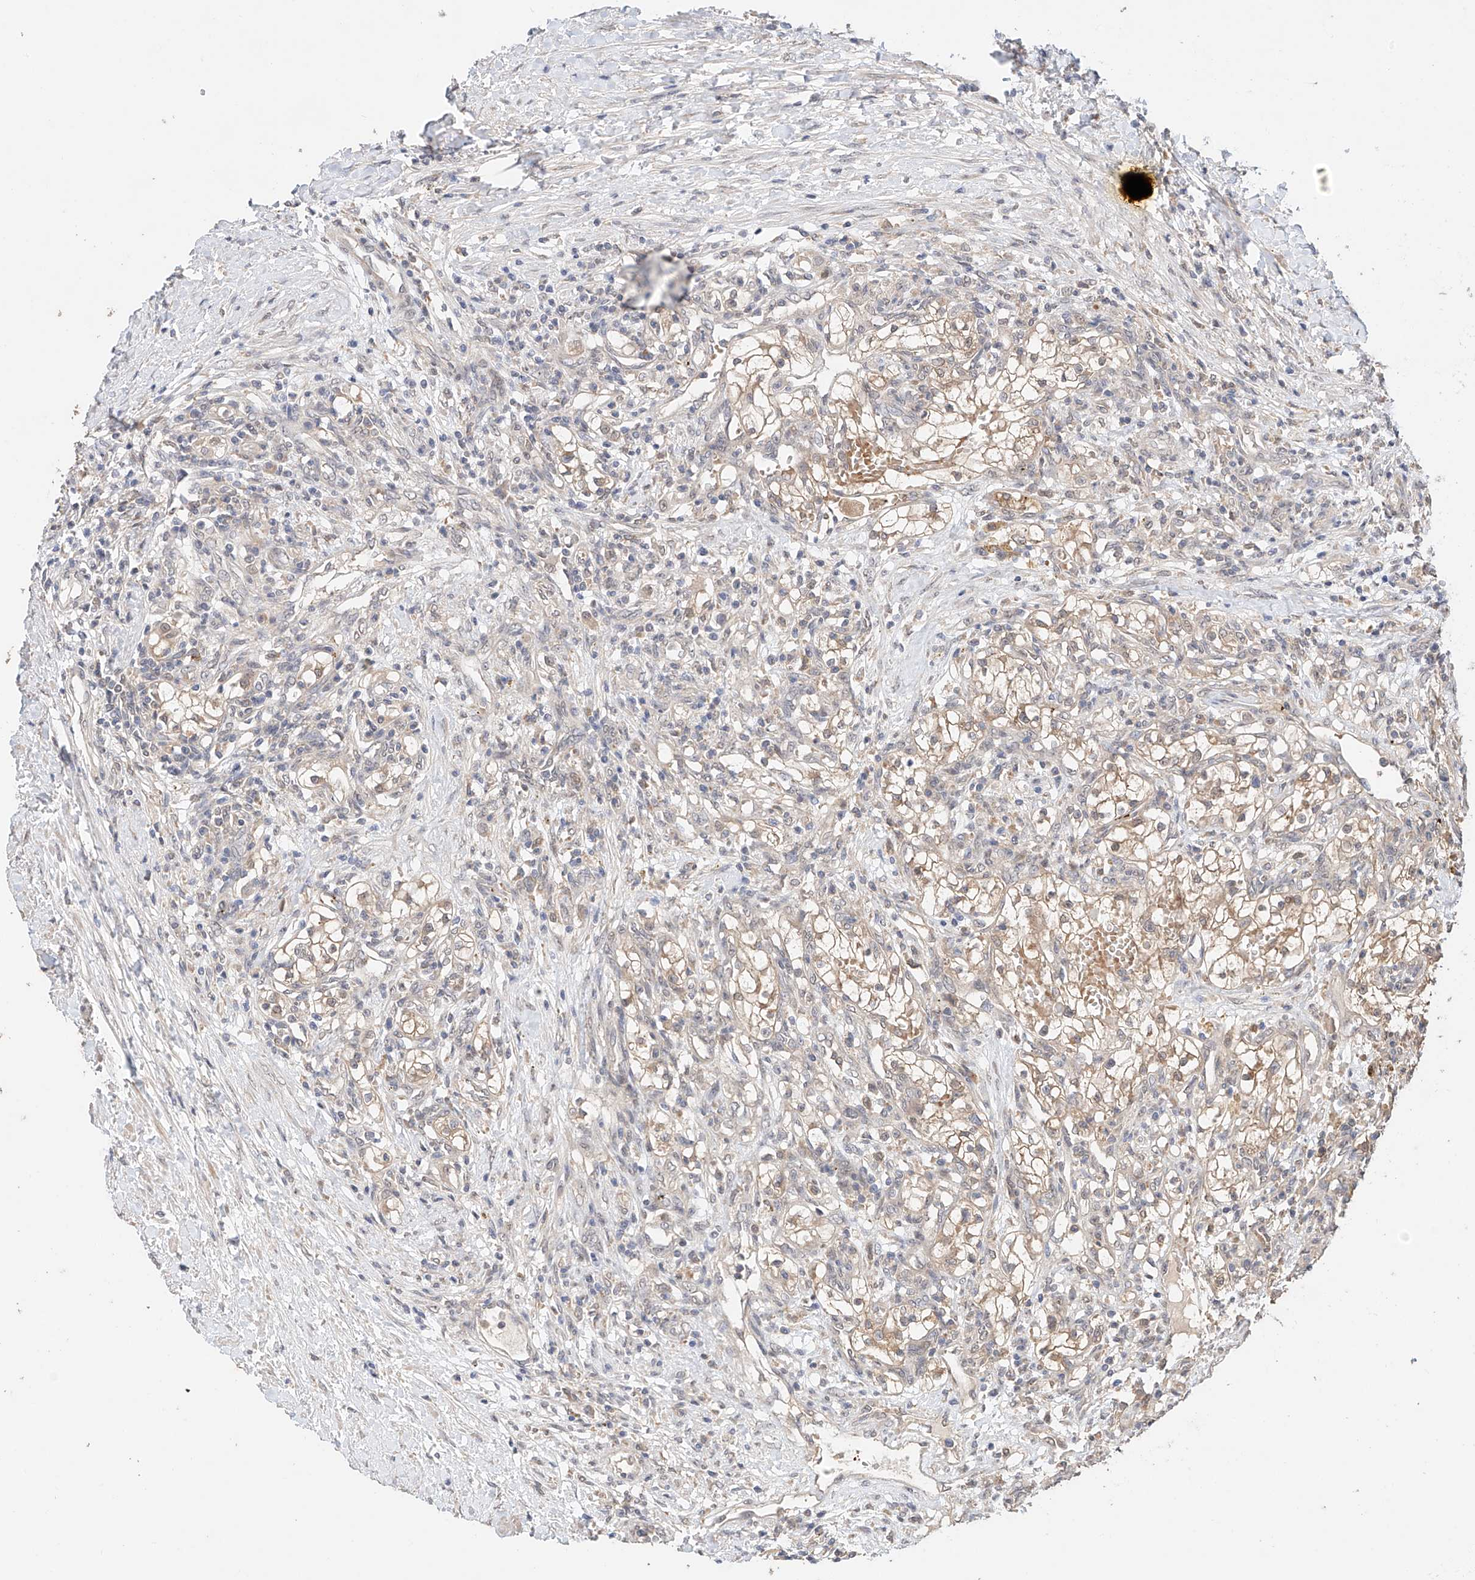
{"staining": {"intensity": "weak", "quantity": ">75%", "location": "cytoplasmic/membranous"}, "tissue": "renal cancer", "cell_type": "Tumor cells", "image_type": "cancer", "snomed": [{"axis": "morphology", "description": "Normal tissue, NOS"}, {"axis": "morphology", "description": "Adenocarcinoma, NOS"}, {"axis": "topography", "description": "Kidney"}], "caption": "Renal cancer (adenocarcinoma) tissue shows weak cytoplasmic/membranous staining in about >75% of tumor cells, visualized by immunohistochemistry. (IHC, brightfield microscopy, high magnification).", "gene": "ZFHX2", "patient": {"sex": "male", "age": 68}}